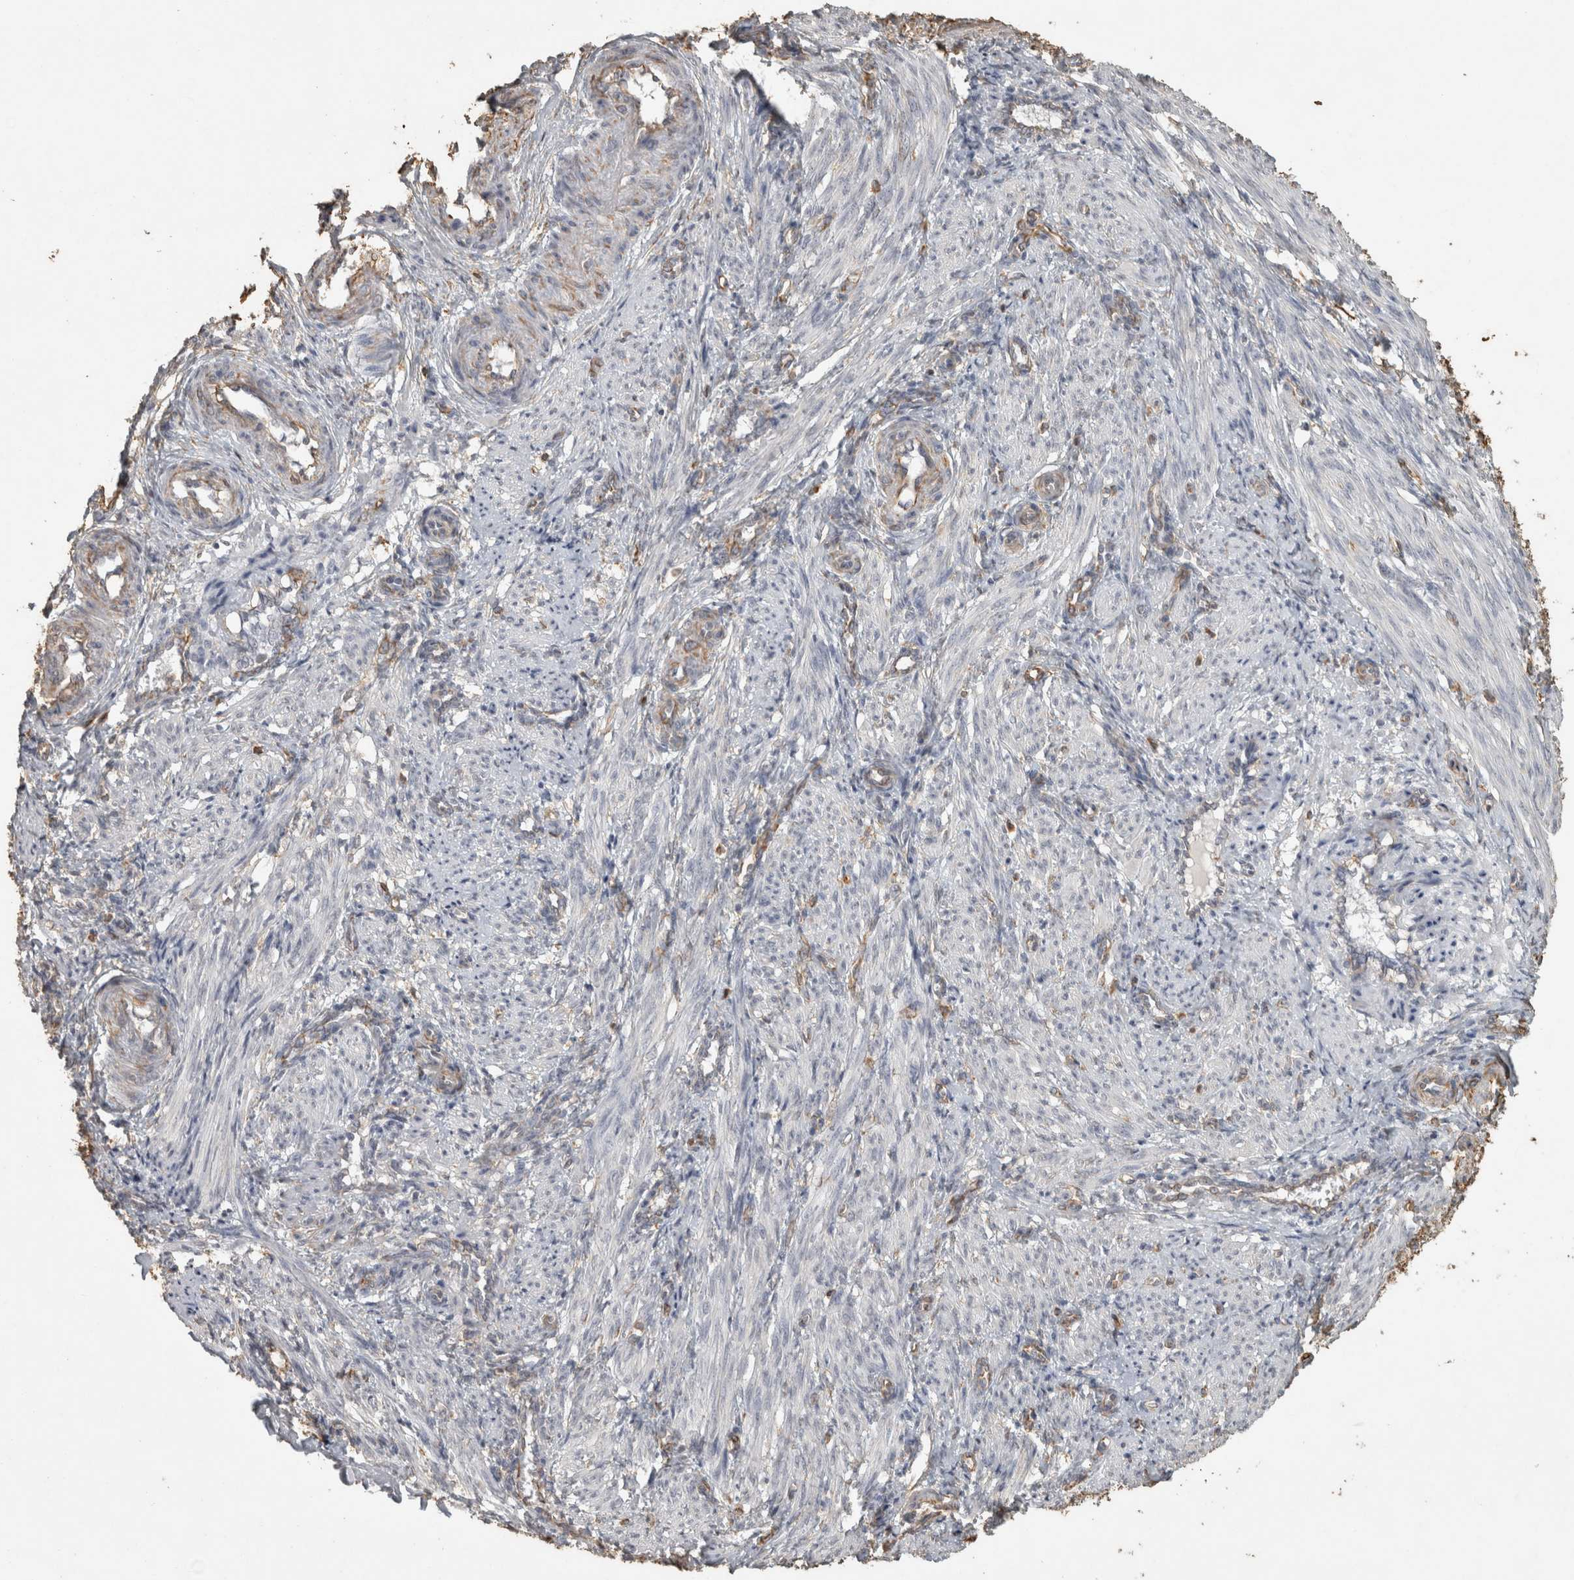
{"staining": {"intensity": "negative", "quantity": "none", "location": "none"}, "tissue": "smooth muscle", "cell_type": "Smooth muscle cells", "image_type": "normal", "snomed": [{"axis": "morphology", "description": "Normal tissue, NOS"}, {"axis": "topography", "description": "Endometrium"}], "caption": "Immunohistochemical staining of normal human smooth muscle displays no significant expression in smooth muscle cells. (DAB immunohistochemistry (IHC) visualized using brightfield microscopy, high magnification).", "gene": "REPS2", "patient": {"sex": "female", "age": 33}}